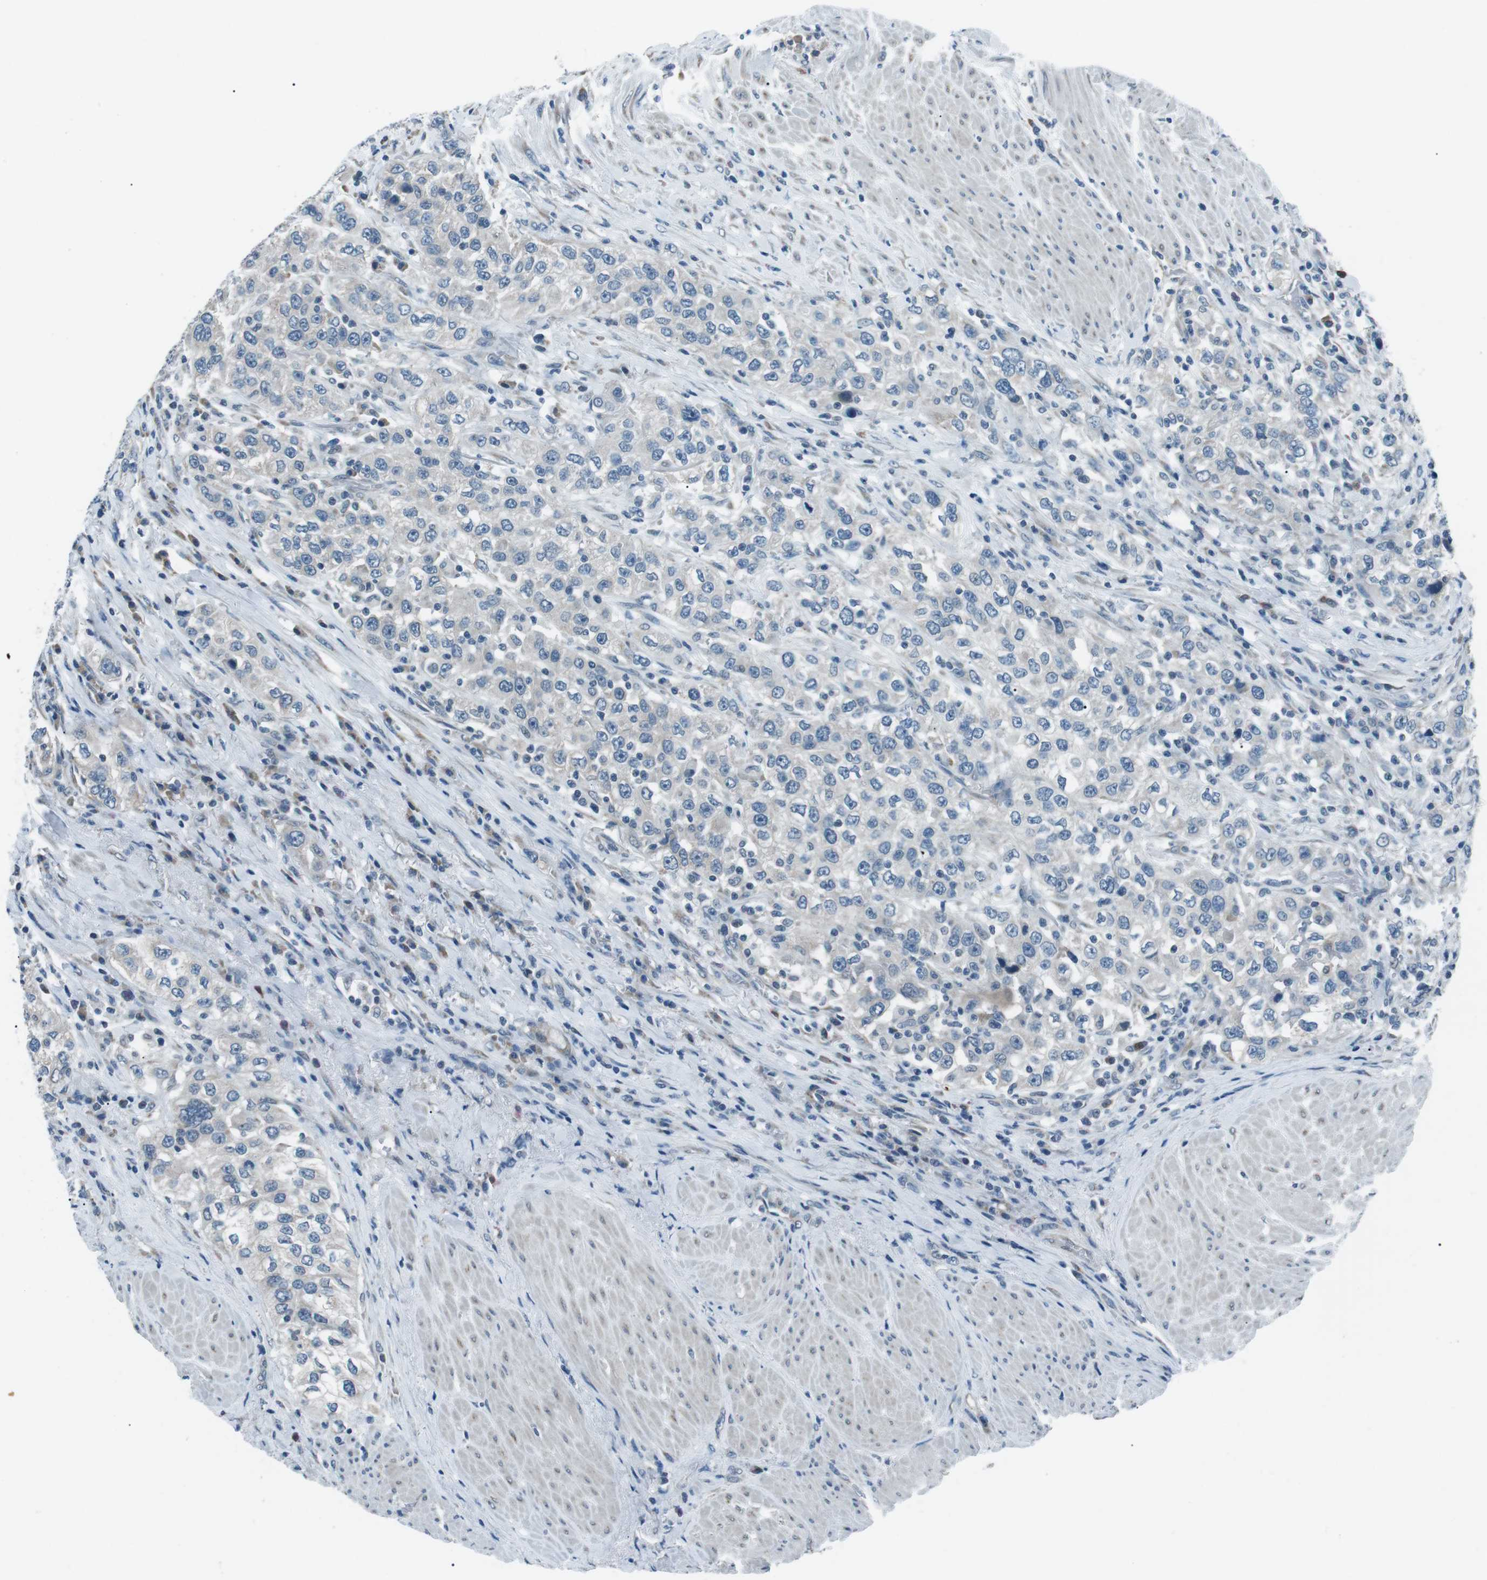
{"staining": {"intensity": "negative", "quantity": "none", "location": "none"}, "tissue": "urothelial cancer", "cell_type": "Tumor cells", "image_type": "cancer", "snomed": [{"axis": "morphology", "description": "Urothelial carcinoma, High grade"}, {"axis": "topography", "description": "Urinary bladder"}], "caption": "The histopathology image exhibits no significant expression in tumor cells of high-grade urothelial carcinoma. (IHC, brightfield microscopy, high magnification).", "gene": "SERPINB2", "patient": {"sex": "female", "age": 80}}